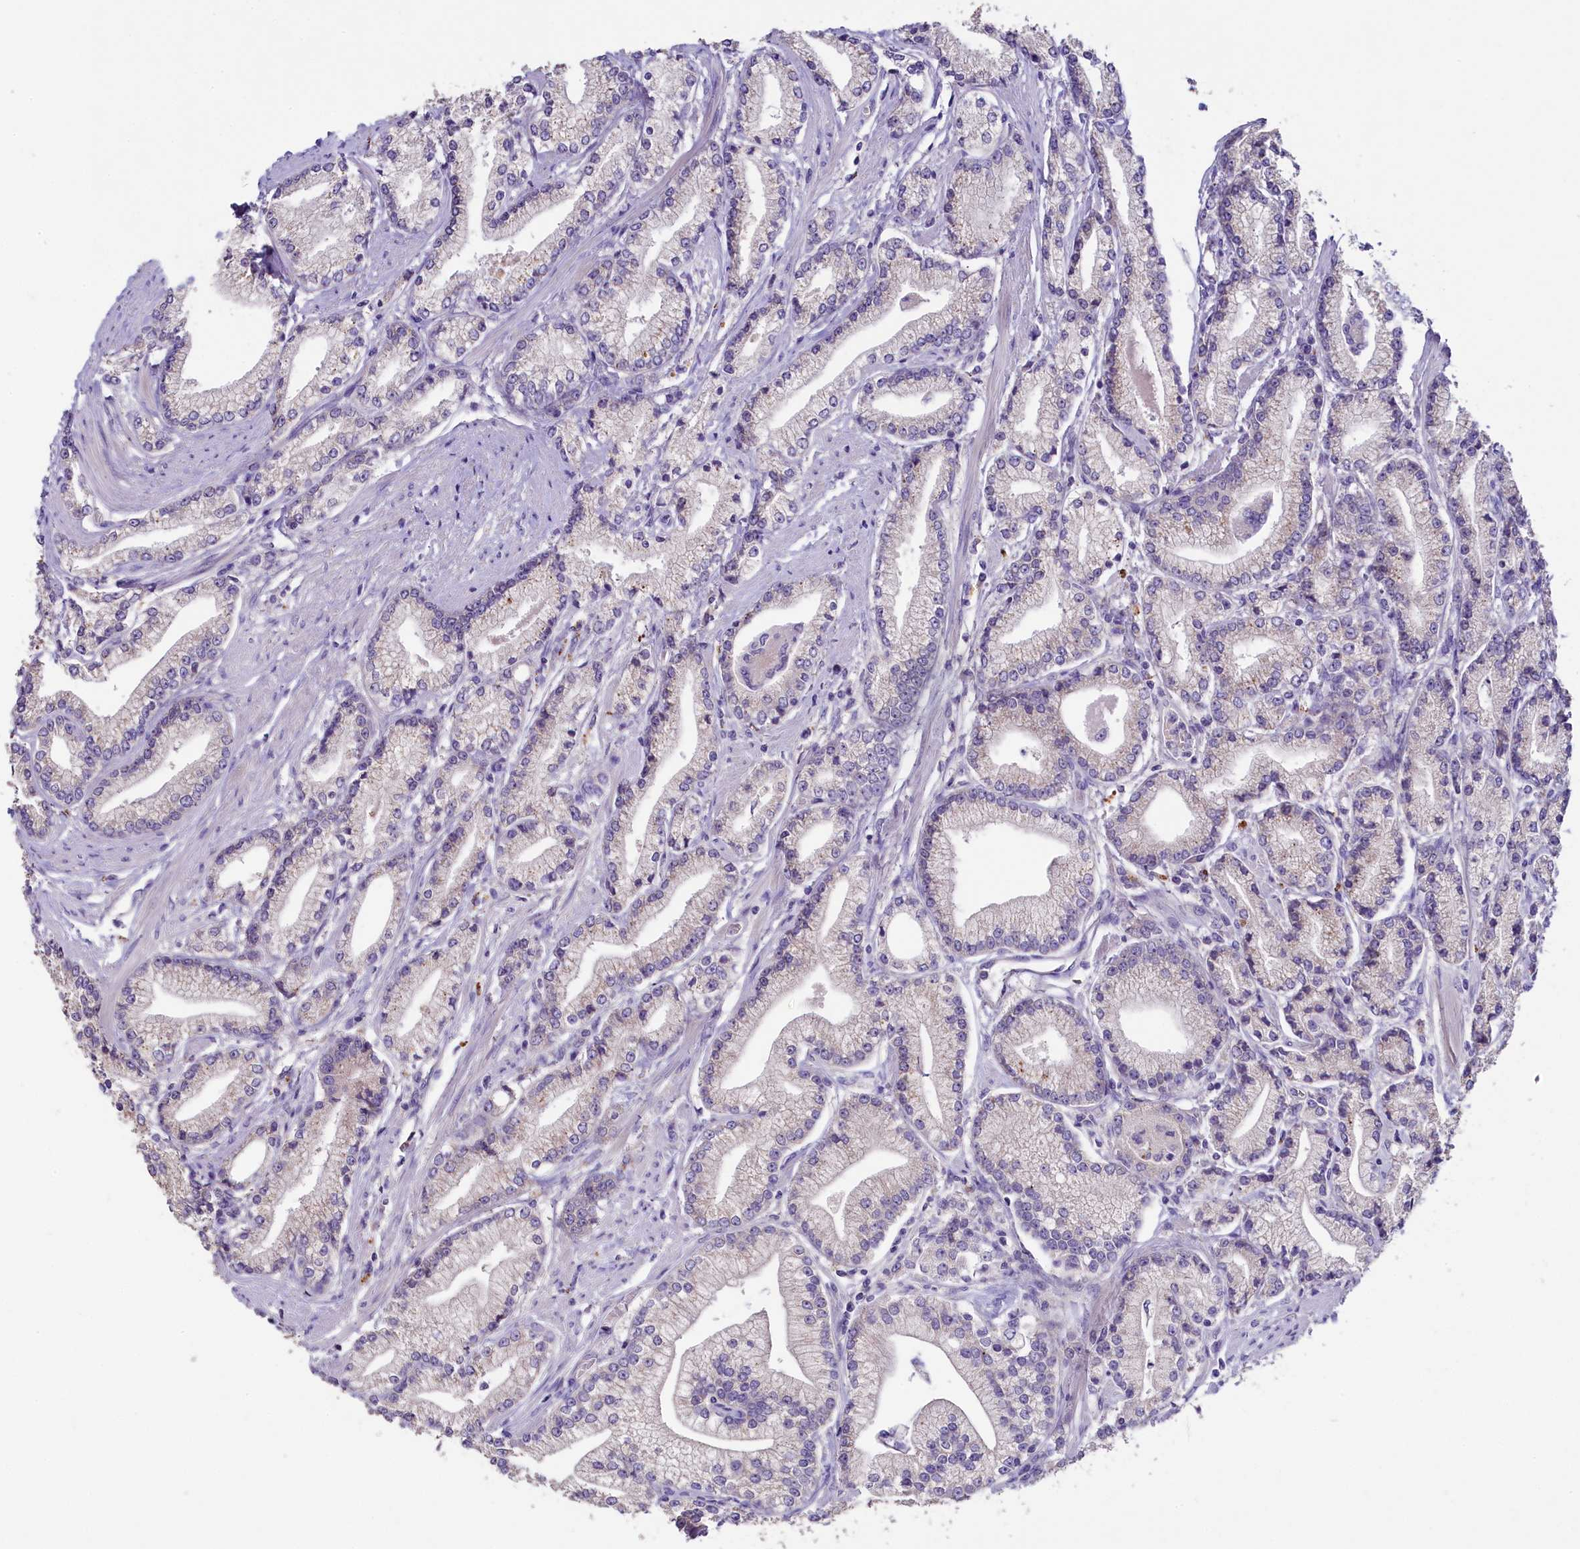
{"staining": {"intensity": "weak", "quantity": "25%-75%", "location": "cytoplasmic/membranous"}, "tissue": "prostate cancer", "cell_type": "Tumor cells", "image_type": "cancer", "snomed": [{"axis": "morphology", "description": "Adenocarcinoma, High grade"}, {"axis": "topography", "description": "Prostate"}], "caption": "Protein analysis of prostate cancer (adenocarcinoma (high-grade)) tissue demonstrates weak cytoplasmic/membranous expression in approximately 25%-75% of tumor cells.", "gene": "CD99L2", "patient": {"sex": "male", "age": 67}}